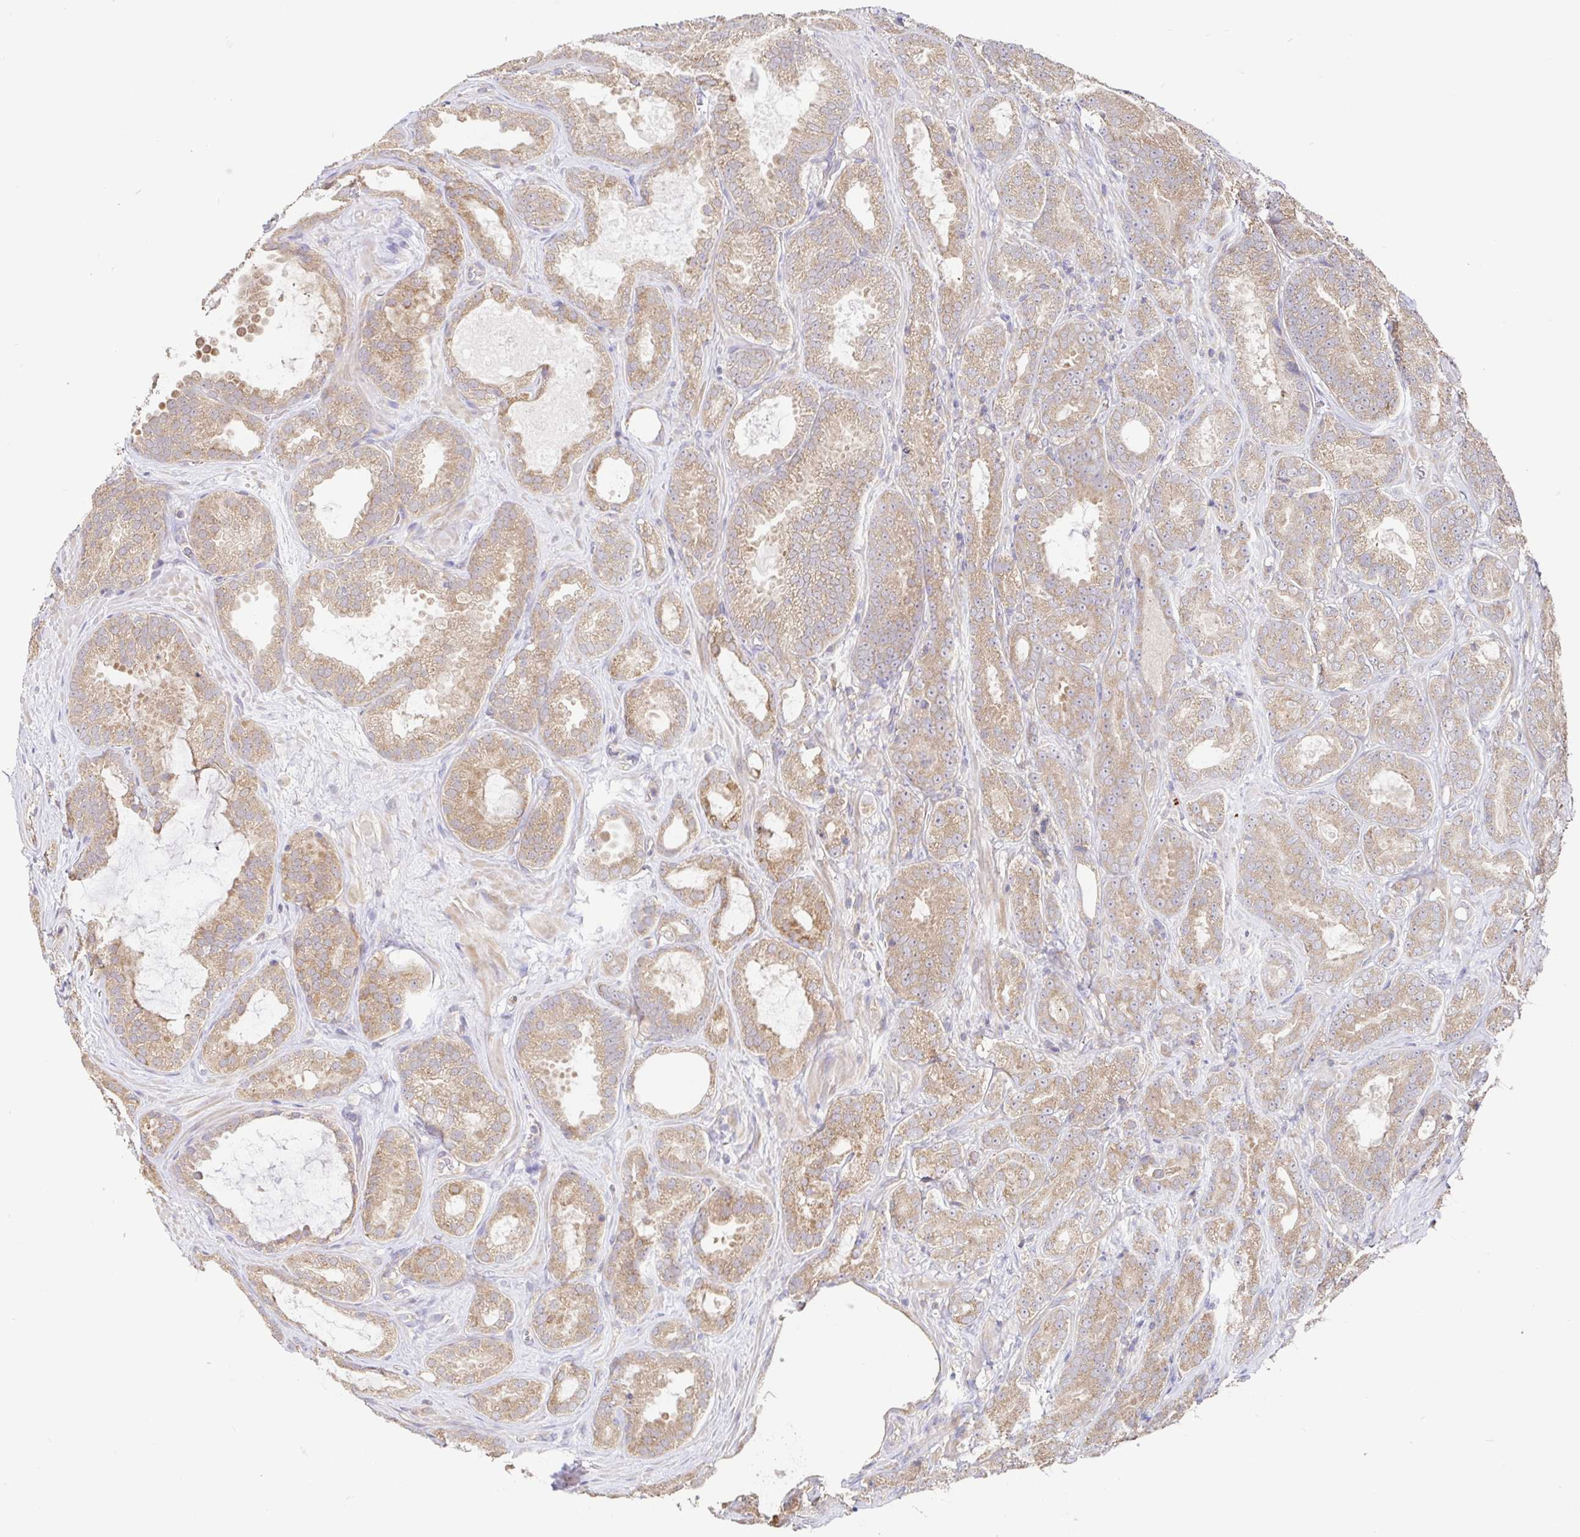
{"staining": {"intensity": "weak", "quantity": ">75%", "location": "cytoplasmic/membranous"}, "tissue": "prostate cancer", "cell_type": "Tumor cells", "image_type": "cancer", "snomed": [{"axis": "morphology", "description": "Adenocarcinoma, High grade"}, {"axis": "topography", "description": "Prostate"}], "caption": "A brown stain labels weak cytoplasmic/membranous staining of a protein in prostate cancer (high-grade adenocarcinoma) tumor cells.", "gene": "HAGH", "patient": {"sex": "male", "age": 64}}